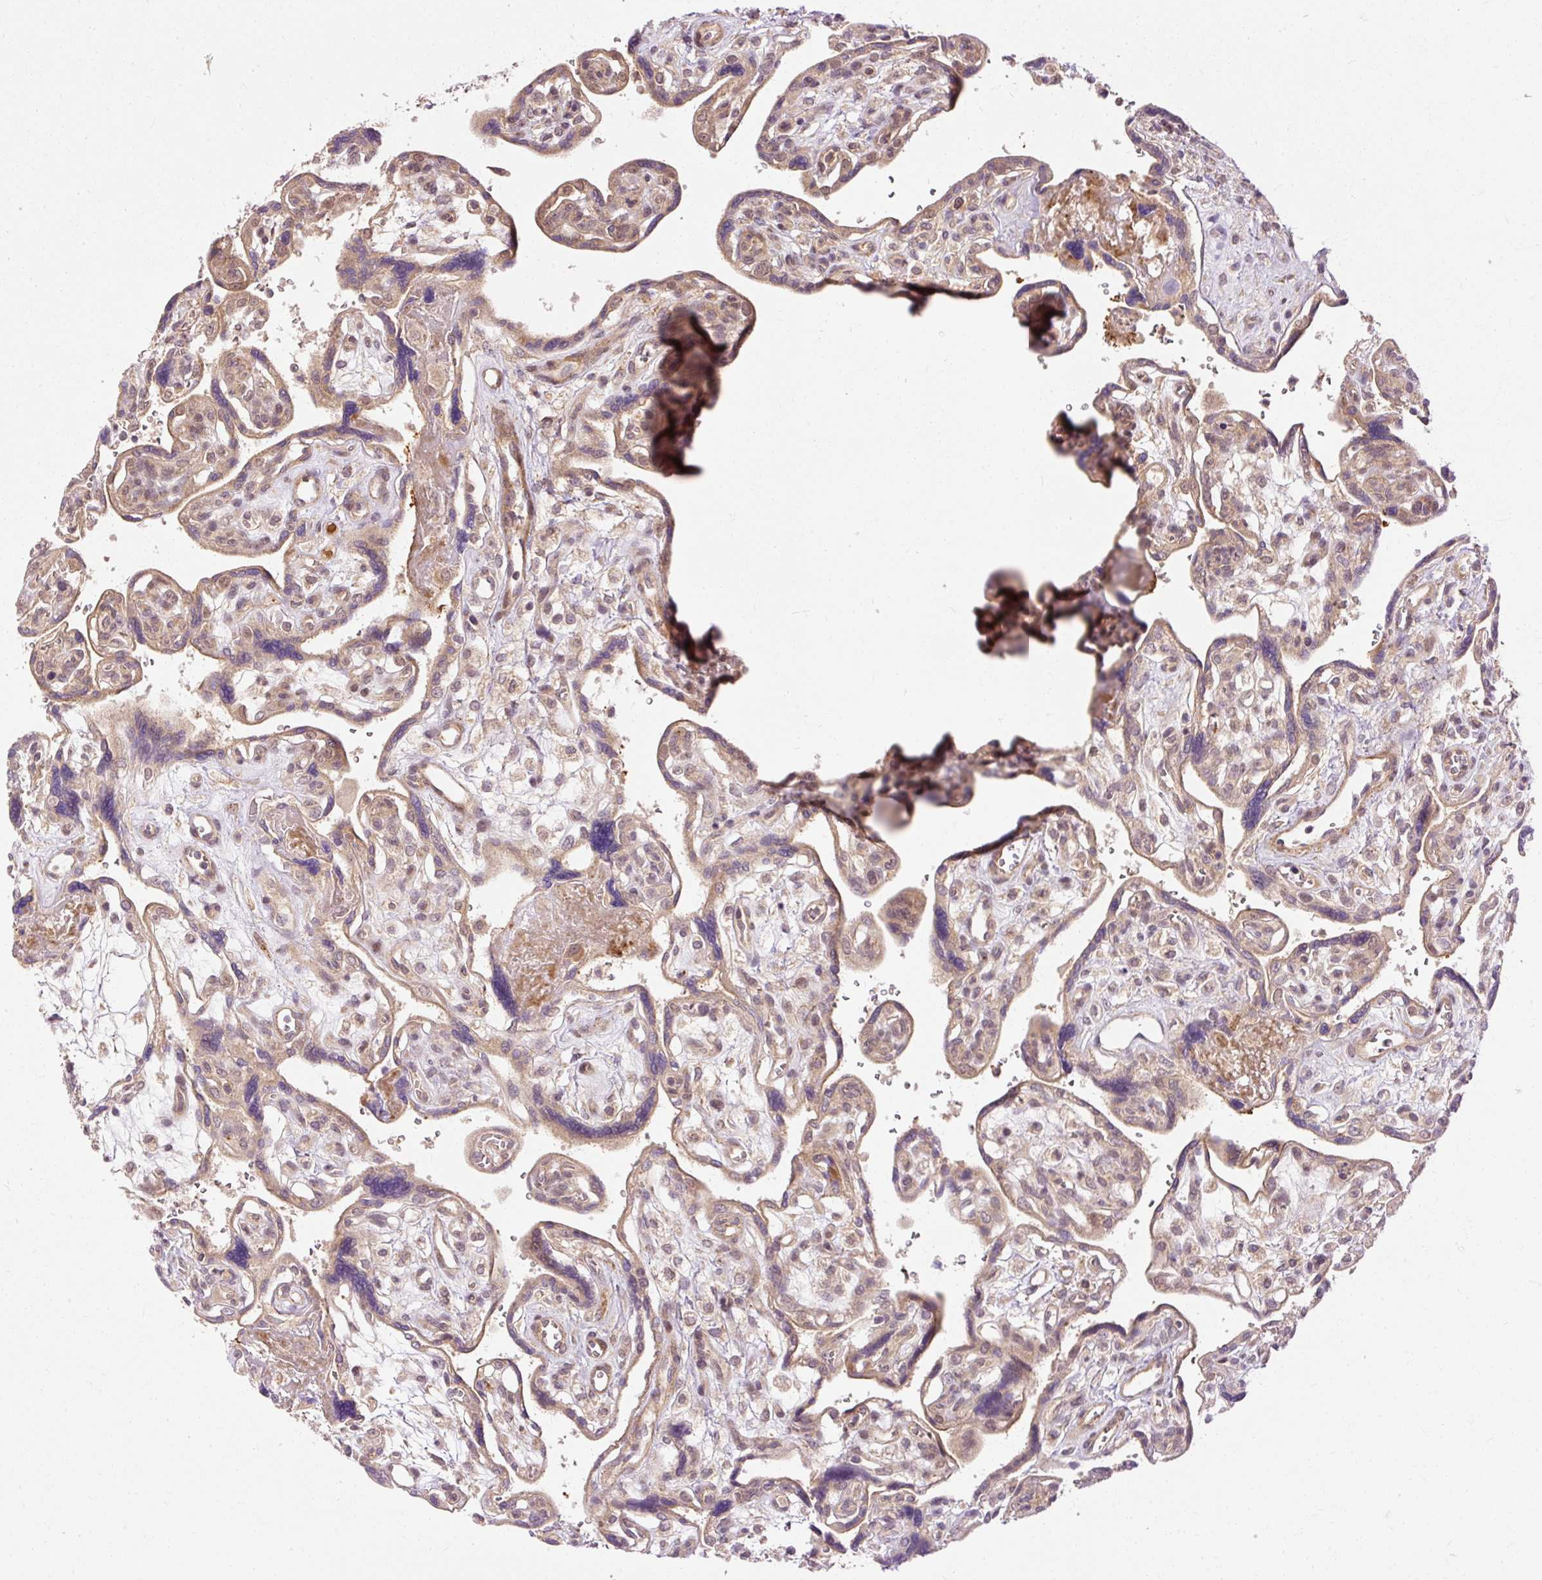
{"staining": {"intensity": "strong", "quantity": ">75%", "location": "cytoplasmic/membranous"}, "tissue": "placenta", "cell_type": "Decidual cells", "image_type": "normal", "snomed": [{"axis": "morphology", "description": "Normal tissue, NOS"}, {"axis": "topography", "description": "Placenta"}], "caption": "This image demonstrates normal placenta stained with immunohistochemistry (IHC) to label a protein in brown. The cytoplasmic/membranous of decidual cells show strong positivity for the protein. Nuclei are counter-stained blue.", "gene": "RIPOR3", "patient": {"sex": "female", "age": 39}}